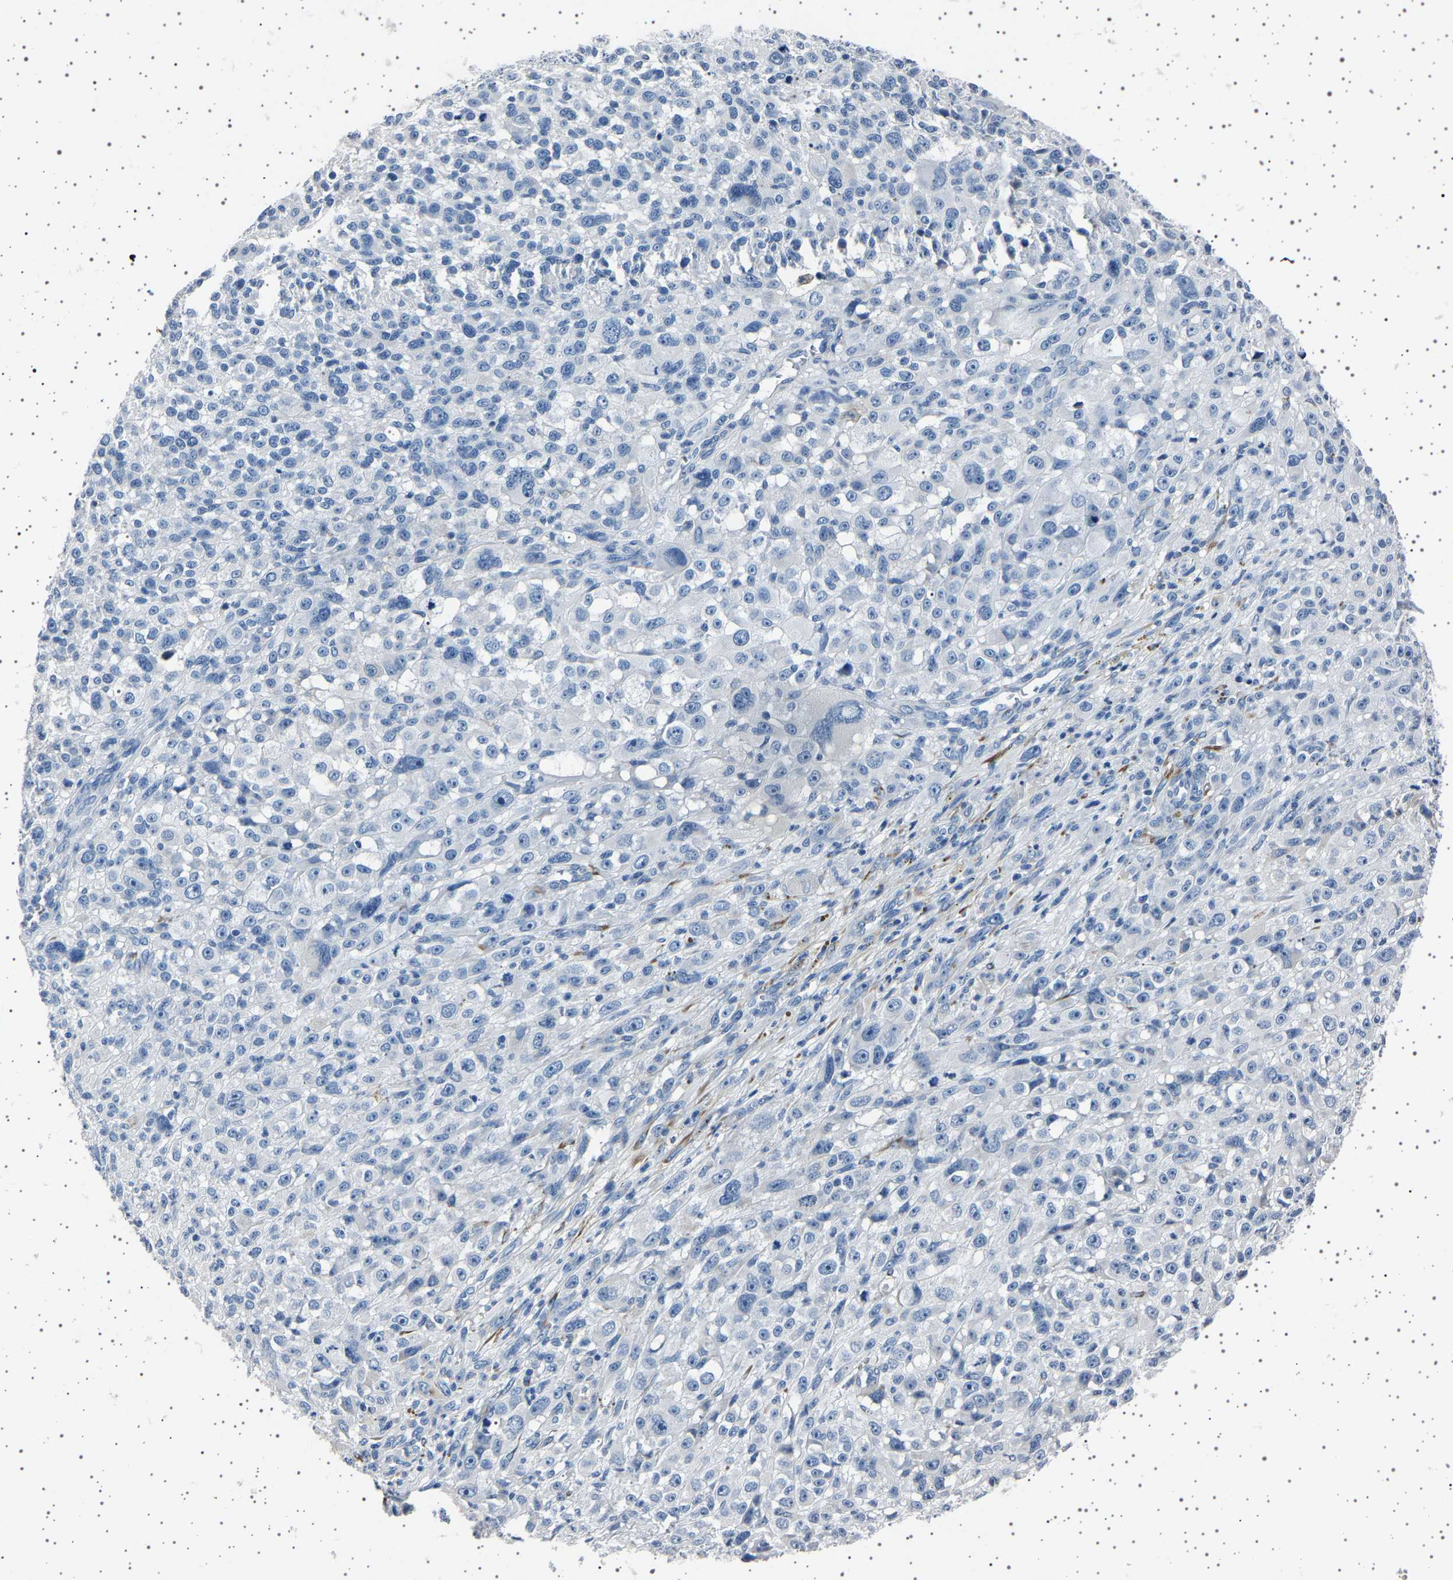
{"staining": {"intensity": "negative", "quantity": "none", "location": "none"}, "tissue": "melanoma", "cell_type": "Tumor cells", "image_type": "cancer", "snomed": [{"axis": "morphology", "description": "Malignant melanoma, NOS"}, {"axis": "topography", "description": "Skin"}], "caption": "An image of human melanoma is negative for staining in tumor cells.", "gene": "FTCD", "patient": {"sex": "female", "age": 55}}